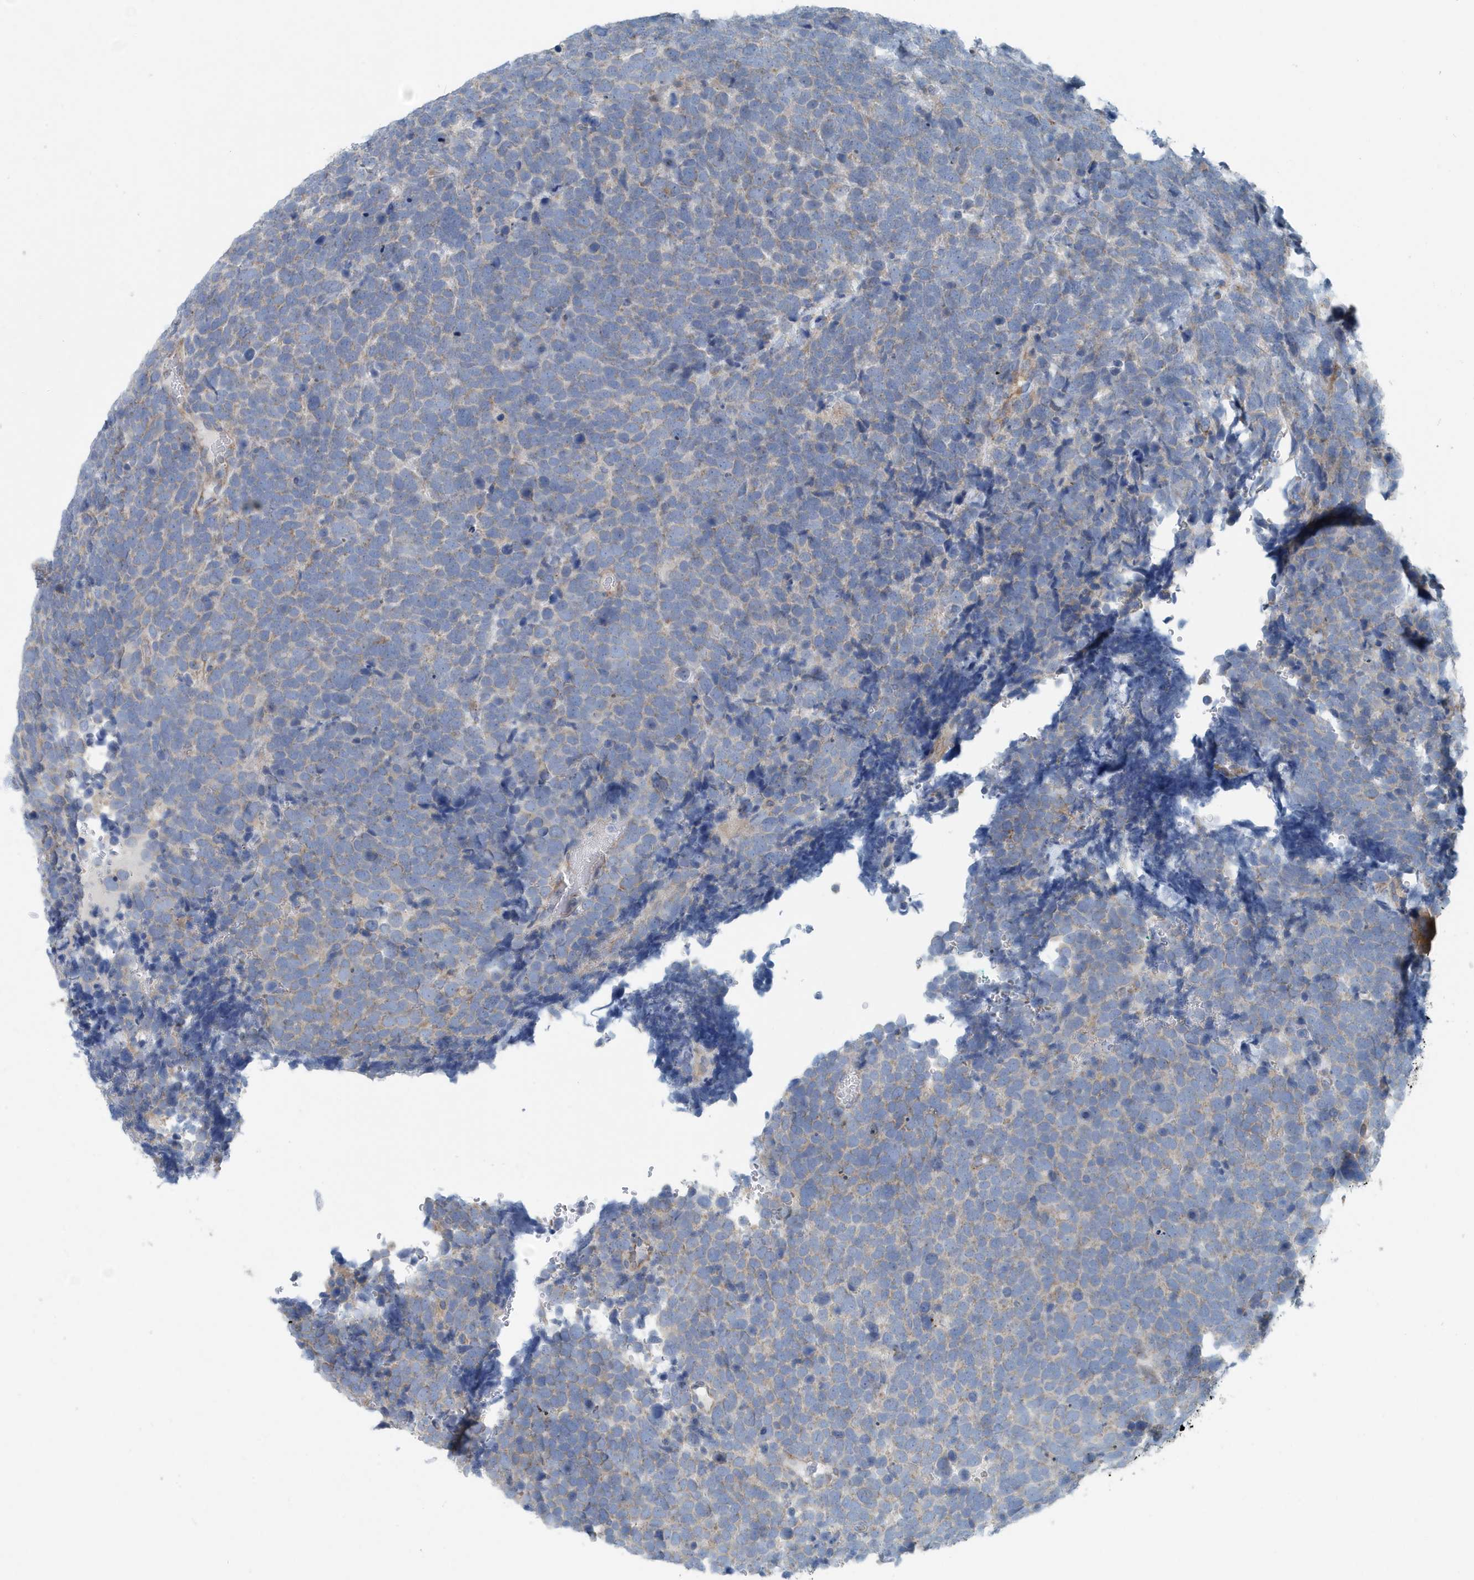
{"staining": {"intensity": "weak", "quantity": "<25%", "location": "cytoplasmic/membranous"}, "tissue": "urothelial cancer", "cell_type": "Tumor cells", "image_type": "cancer", "snomed": [{"axis": "morphology", "description": "Urothelial carcinoma, High grade"}, {"axis": "topography", "description": "Urinary bladder"}], "caption": "This histopathology image is of urothelial cancer stained with immunohistochemistry (IHC) to label a protein in brown with the nuclei are counter-stained blue. There is no staining in tumor cells. Brightfield microscopy of immunohistochemistry (IHC) stained with DAB (brown) and hematoxylin (blue), captured at high magnification.", "gene": "PPM1M", "patient": {"sex": "female", "age": 82}}